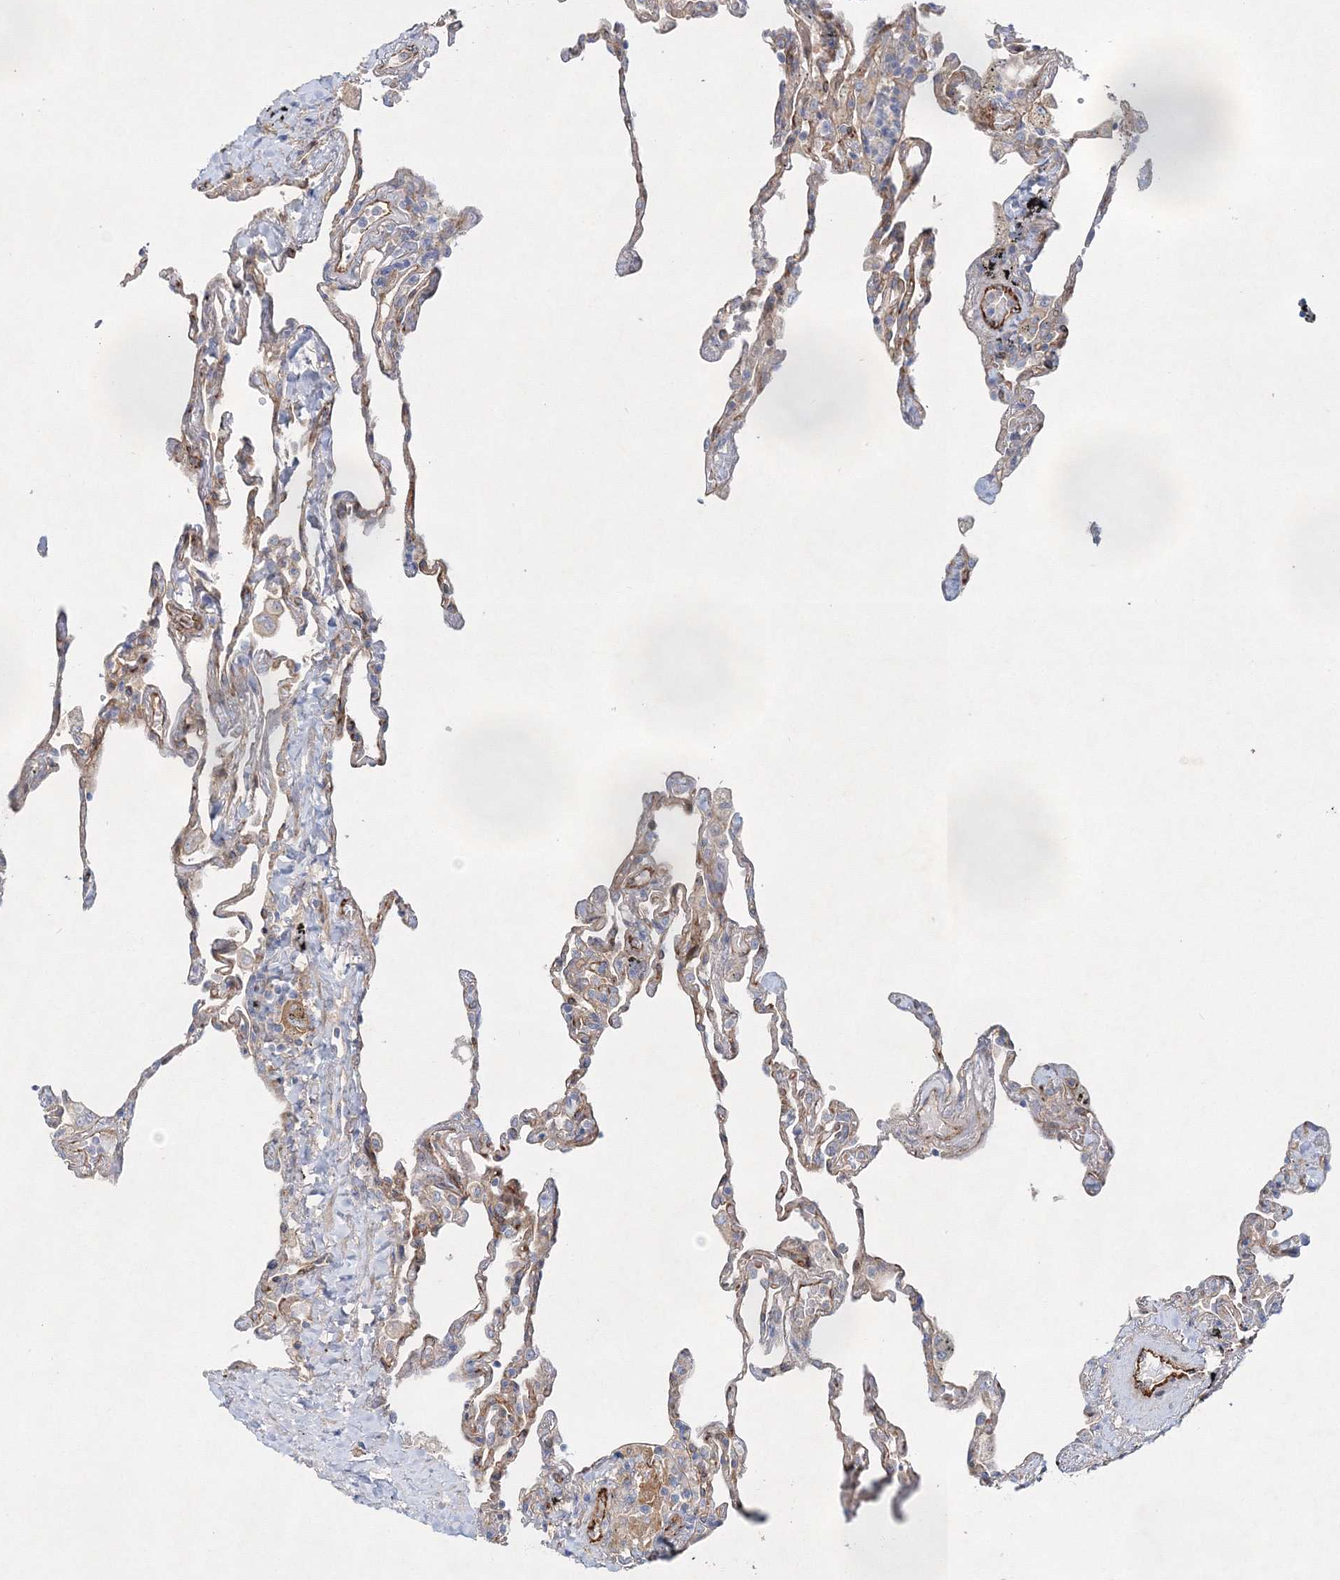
{"staining": {"intensity": "weak", "quantity": "25%-75%", "location": "cytoplasmic/membranous"}, "tissue": "lung", "cell_type": "Alveolar cells", "image_type": "normal", "snomed": [{"axis": "morphology", "description": "Normal tissue, NOS"}, {"axis": "topography", "description": "Lung"}], "caption": "Immunohistochemical staining of normal human lung reveals low levels of weak cytoplasmic/membranous staining in about 25%-75% of alveolar cells. Nuclei are stained in blue.", "gene": "ZFYVE16", "patient": {"sex": "male", "age": 59}}